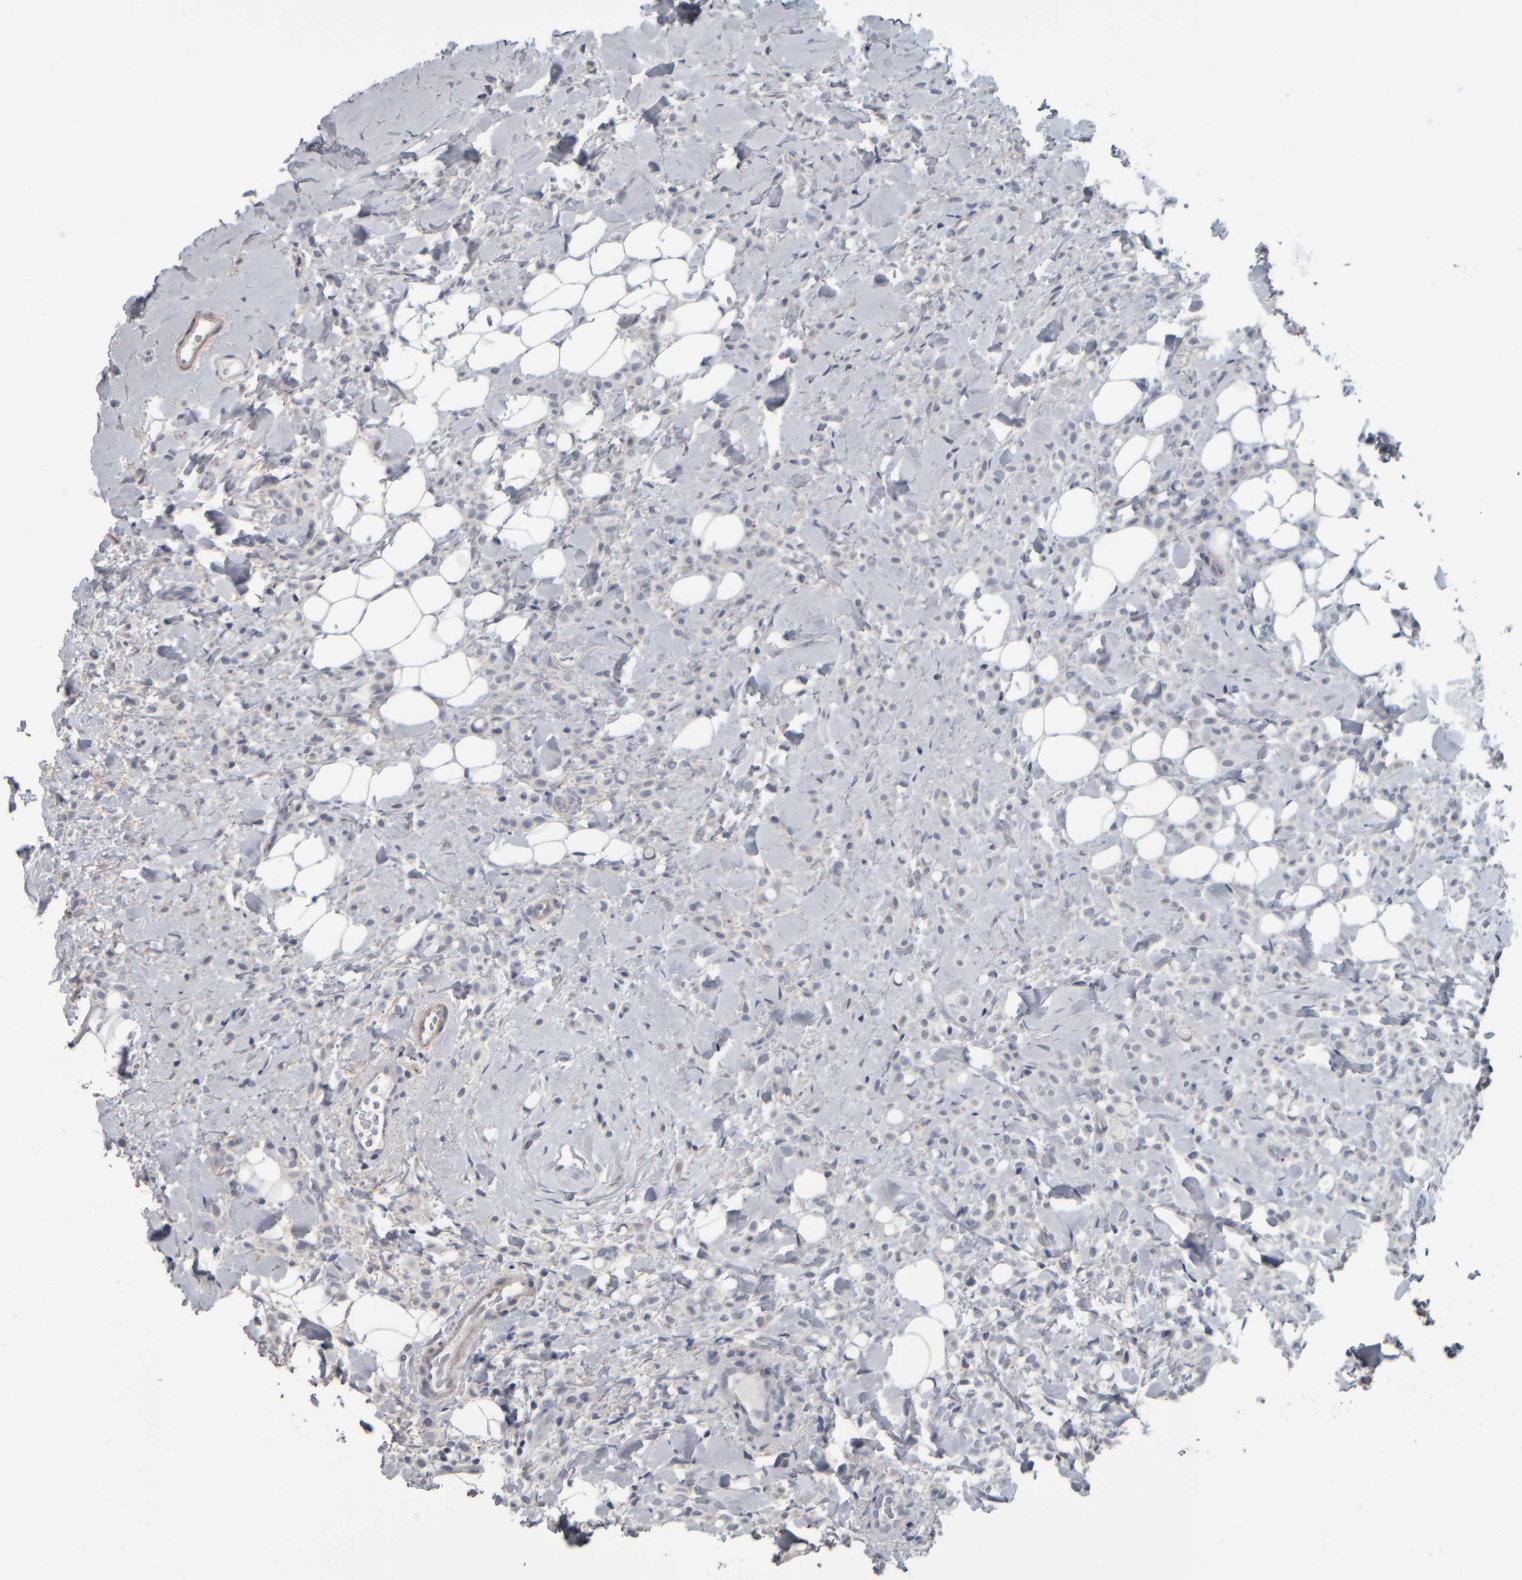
{"staining": {"intensity": "negative", "quantity": "none", "location": "none"}, "tissue": "breast cancer", "cell_type": "Tumor cells", "image_type": "cancer", "snomed": [{"axis": "morphology", "description": "Normal tissue, NOS"}, {"axis": "morphology", "description": "Lobular carcinoma"}, {"axis": "topography", "description": "Breast"}], "caption": "IHC of breast cancer (lobular carcinoma) shows no staining in tumor cells.", "gene": "CAVIN4", "patient": {"sex": "female", "age": 50}}